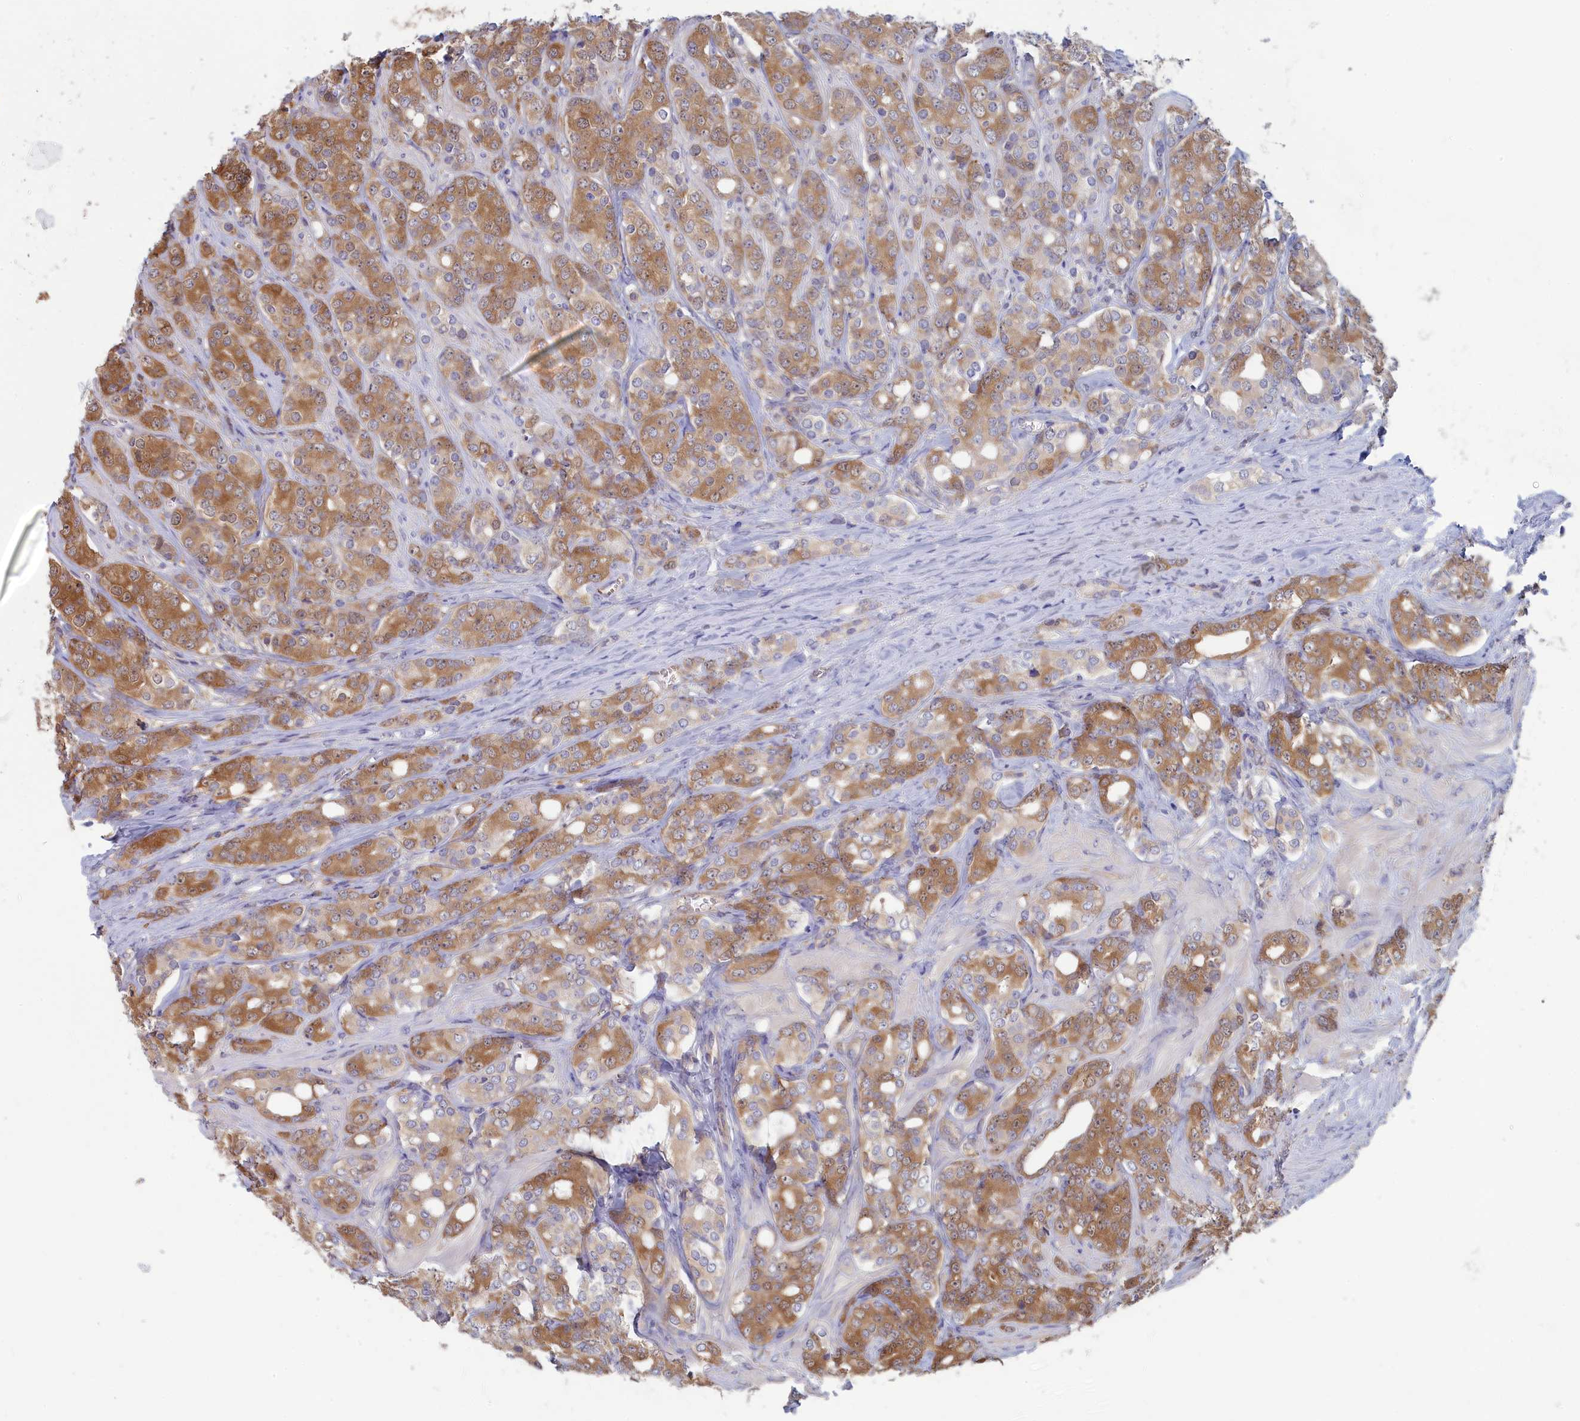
{"staining": {"intensity": "moderate", "quantity": ">75%", "location": "cytoplasmic/membranous"}, "tissue": "prostate cancer", "cell_type": "Tumor cells", "image_type": "cancer", "snomed": [{"axis": "morphology", "description": "Adenocarcinoma, High grade"}, {"axis": "topography", "description": "Prostate"}], "caption": "A histopathology image of human prostate cancer (high-grade adenocarcinoma) stained for a protein displays moderate cytoplasmic/membranous brown staining in tumor cells. (brown staining indicates protein expression, while blue staining denotes nuclei).", "gene": "SYNDIG1L", "patient": {"sex": "male", "age": 62}}